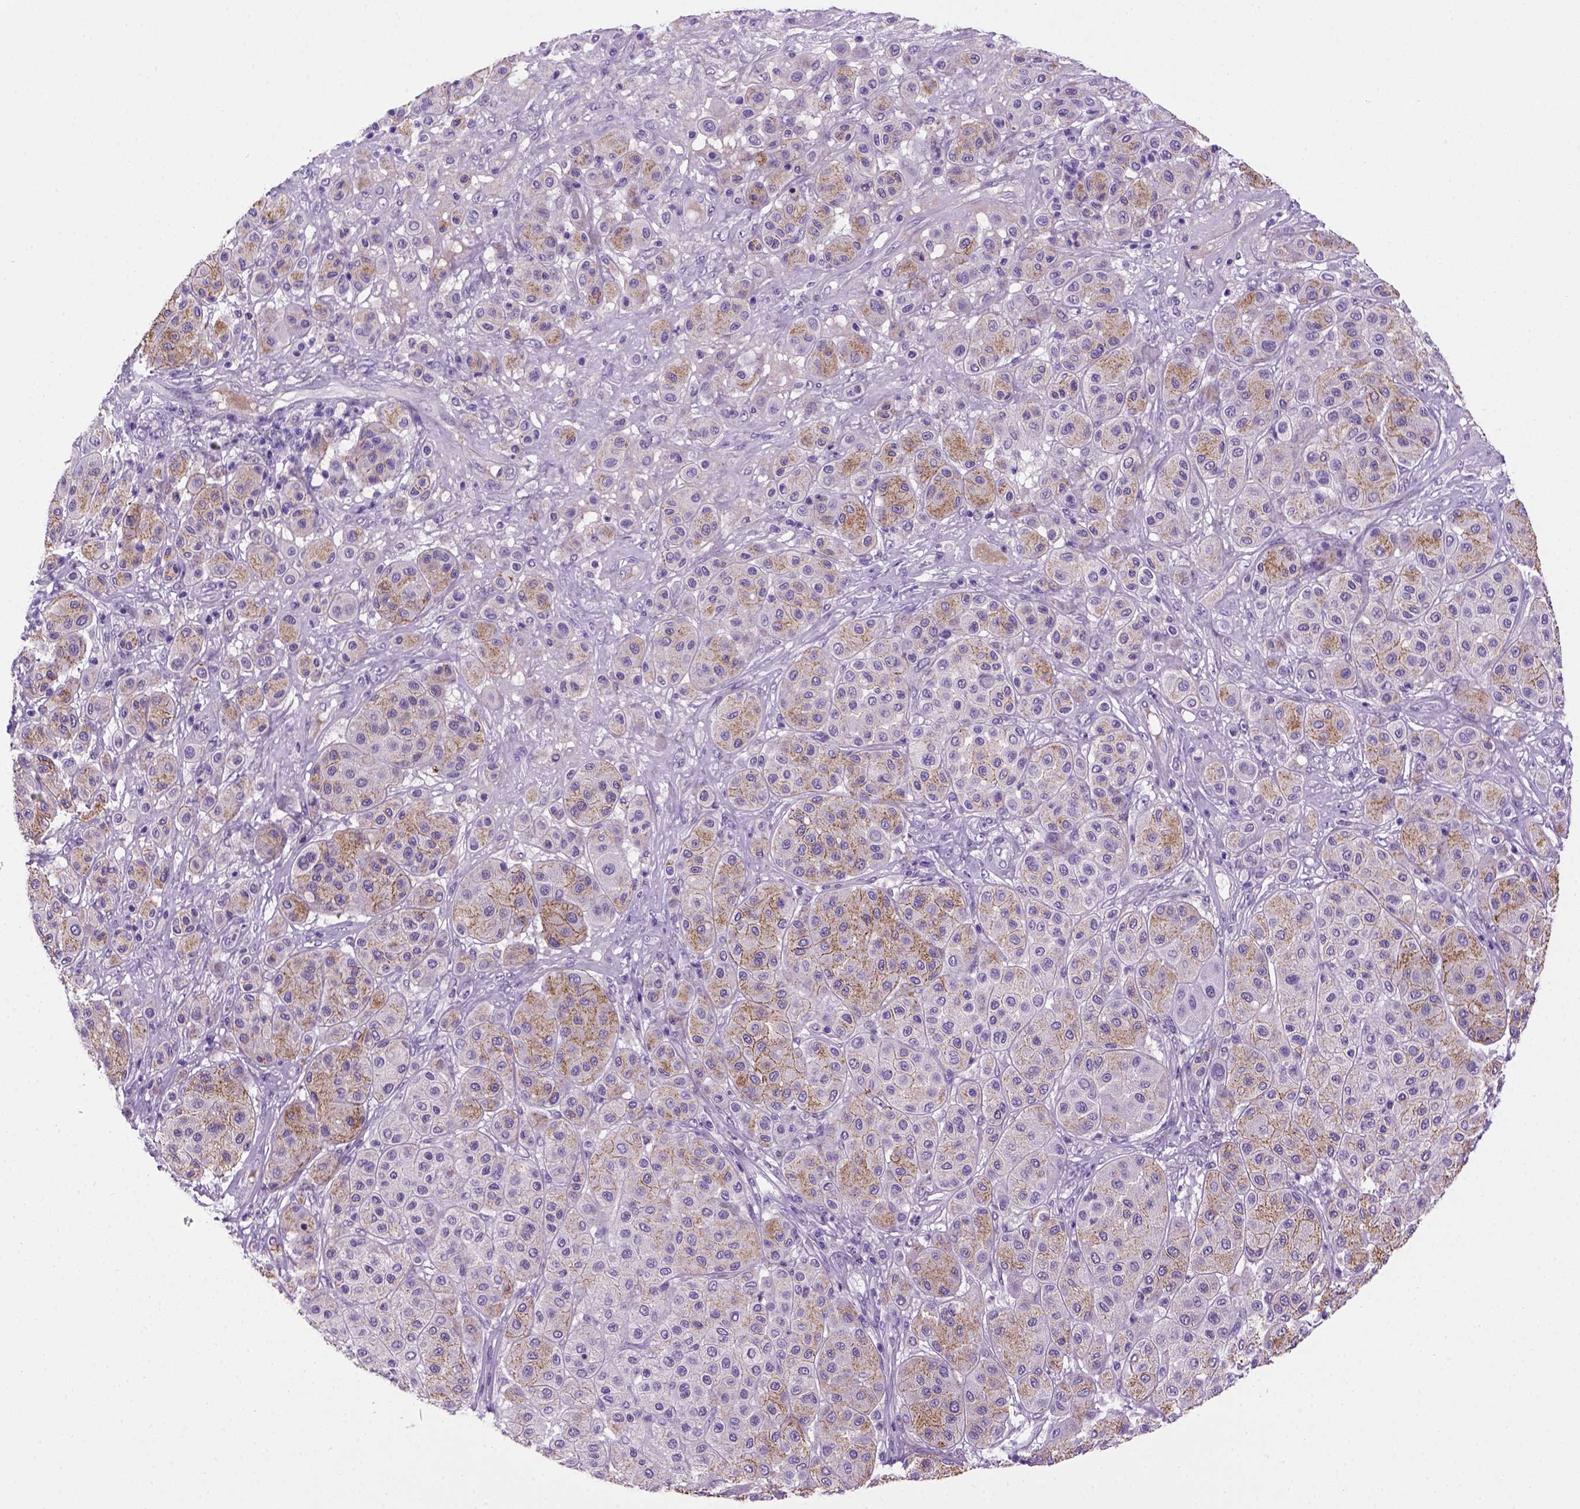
{"staining": {"intensity": "negative", "quantity": "none", "location": "none"}, "tissue": "melanoma", "cell_type": "Tumor cells", "image_type": "cancer", "snomed": [{"axis": "morphology", "description": "Malignant melanoma, Metastatic site"}, {"axis": "topography", "description": "Smooth muscle"}], "caption": "Human malignant melanoma (metastatic site) stained for a protein using IHC demonstrates no staining in tumor cells.", "gene": "CDH1", "patient": {"sex": "male", "age": 41}}